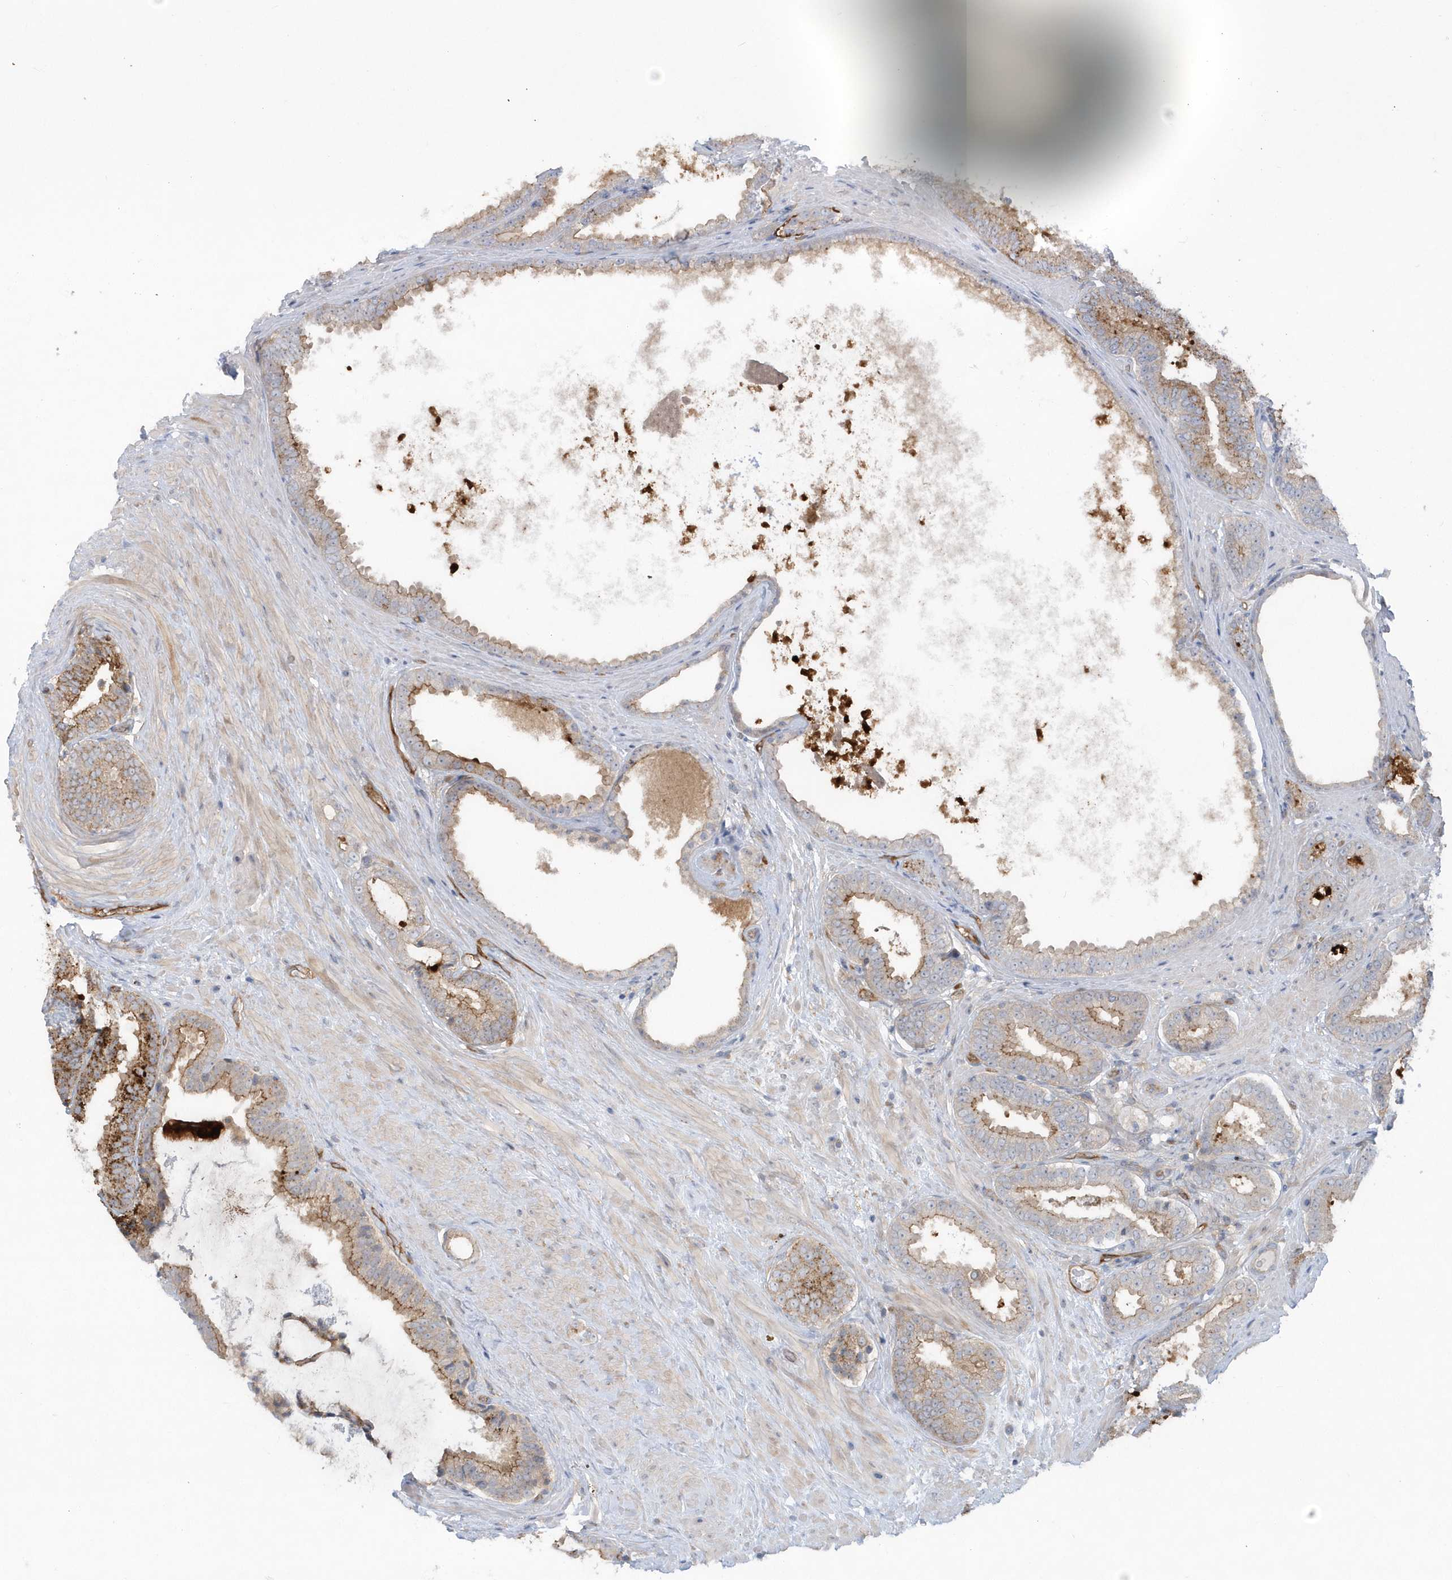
{"staining": {"intensity": "weak", "quantity": "25%-75%", "location": "cytoplasmic/membranous"}, "tissue": "prostate cancer", "cell_type": "Tumor cells", "image_type": "cancer", "snomed": [{"axis": "morphology", "description": "Adenocarcinoma, Low grade"}, {"axis": "topography", "description": "Prostate"}], "caption": "Weak cytoplasmic/membranous positivity for a protein is seen in about 25%-75% of tumor cells of prostate adenocarcinoma (low-grade) using IHC.", "gene": "RAI14", "patient": {"sex": "male", "age": 71}}